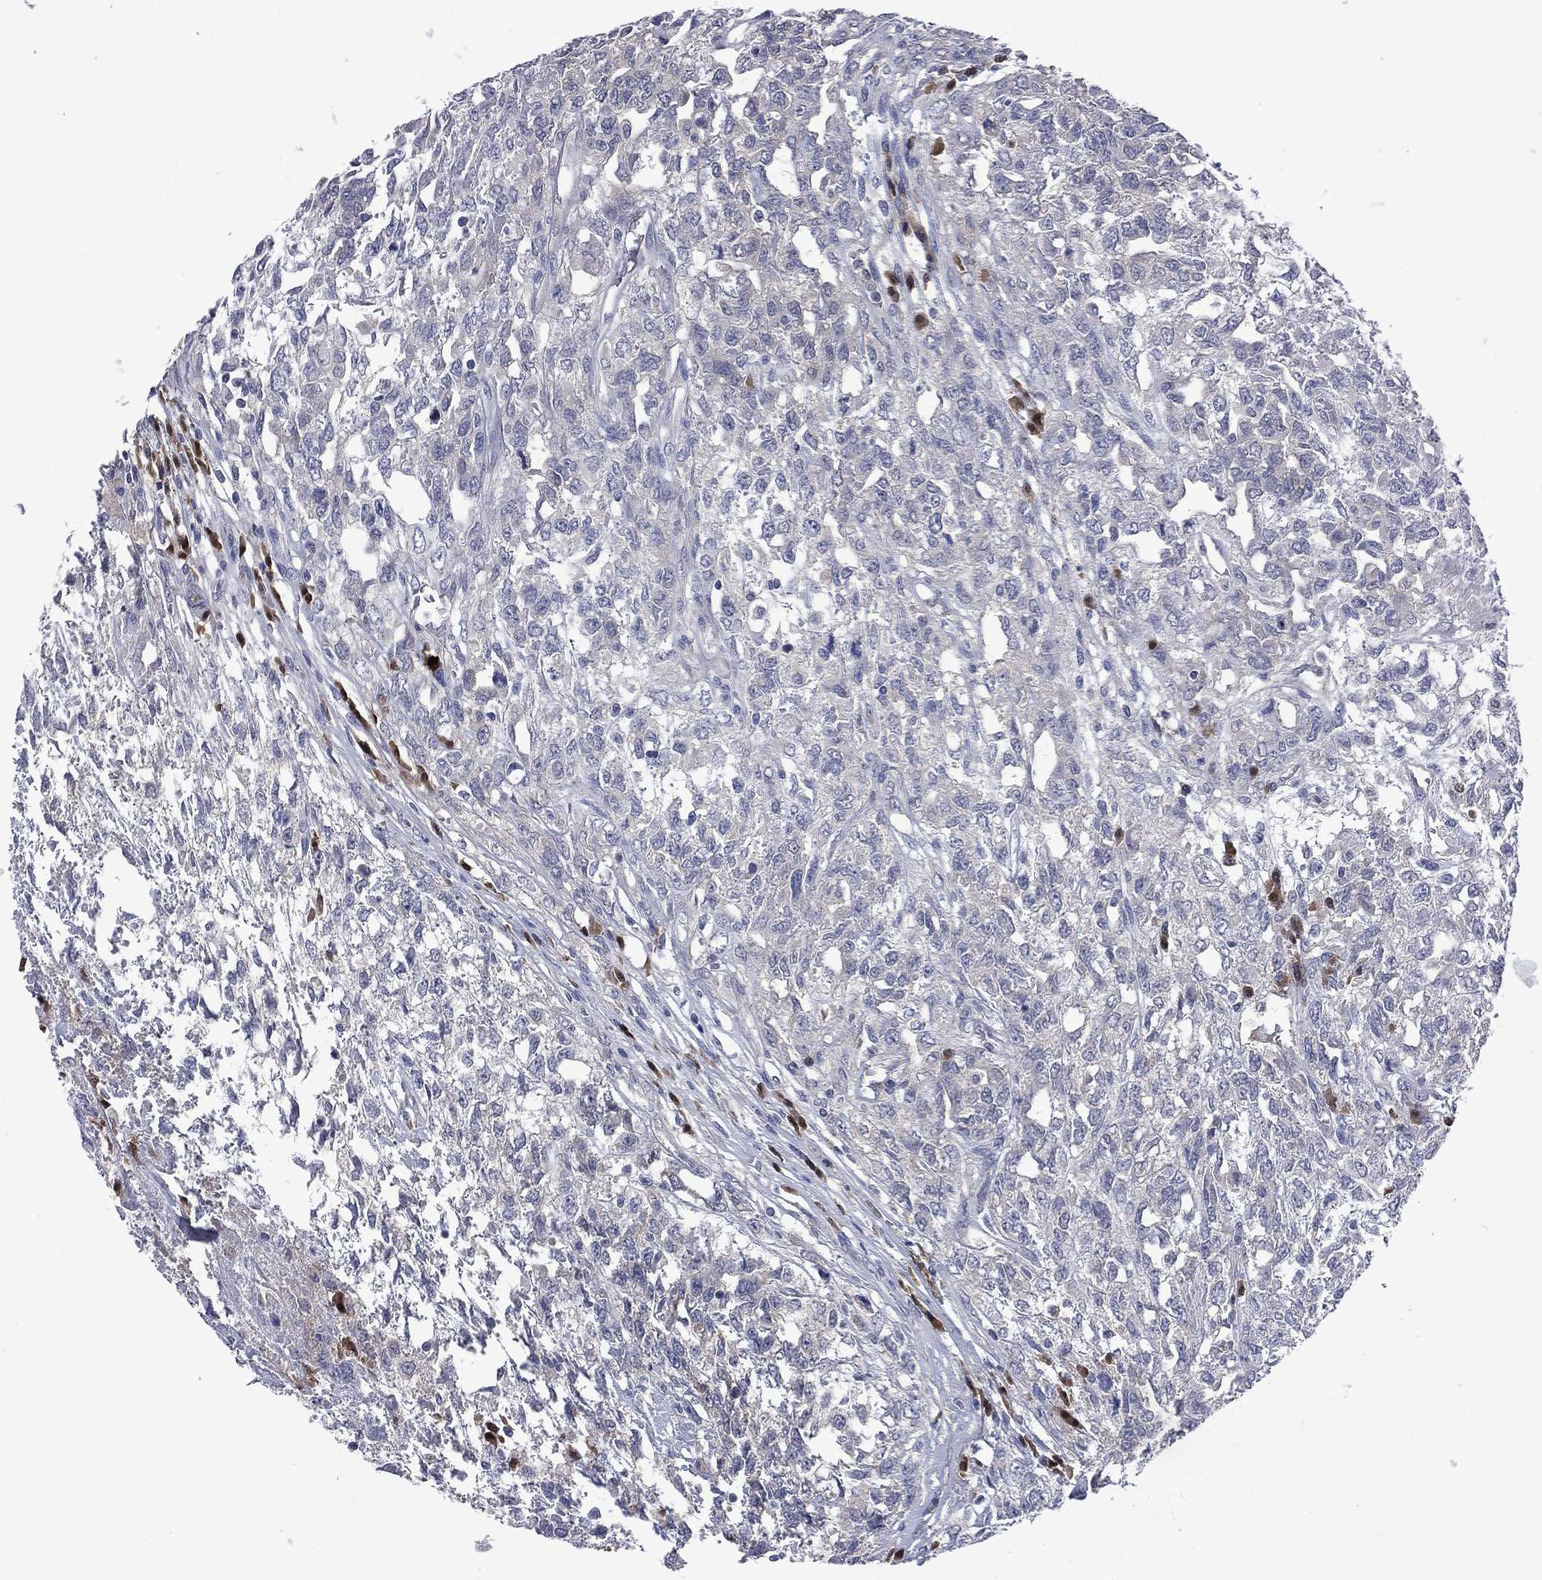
{"staining": {"intensity": "negative", "quantity": "none", "location": "none"}, "tissue": "testis cancer", "cell_type": "Tumor cells", "image_type": "cancer", "snomed": [{"axis": "morphology", "description": "Seminoma, NOS"}, {"axis": "topography", "description": "Testis"}], "caption": "The histopathology image reveals no staining of tumor cells in testis cancer.", "gene": "CA12", "patient": {"sex": "male", "age": 52}}